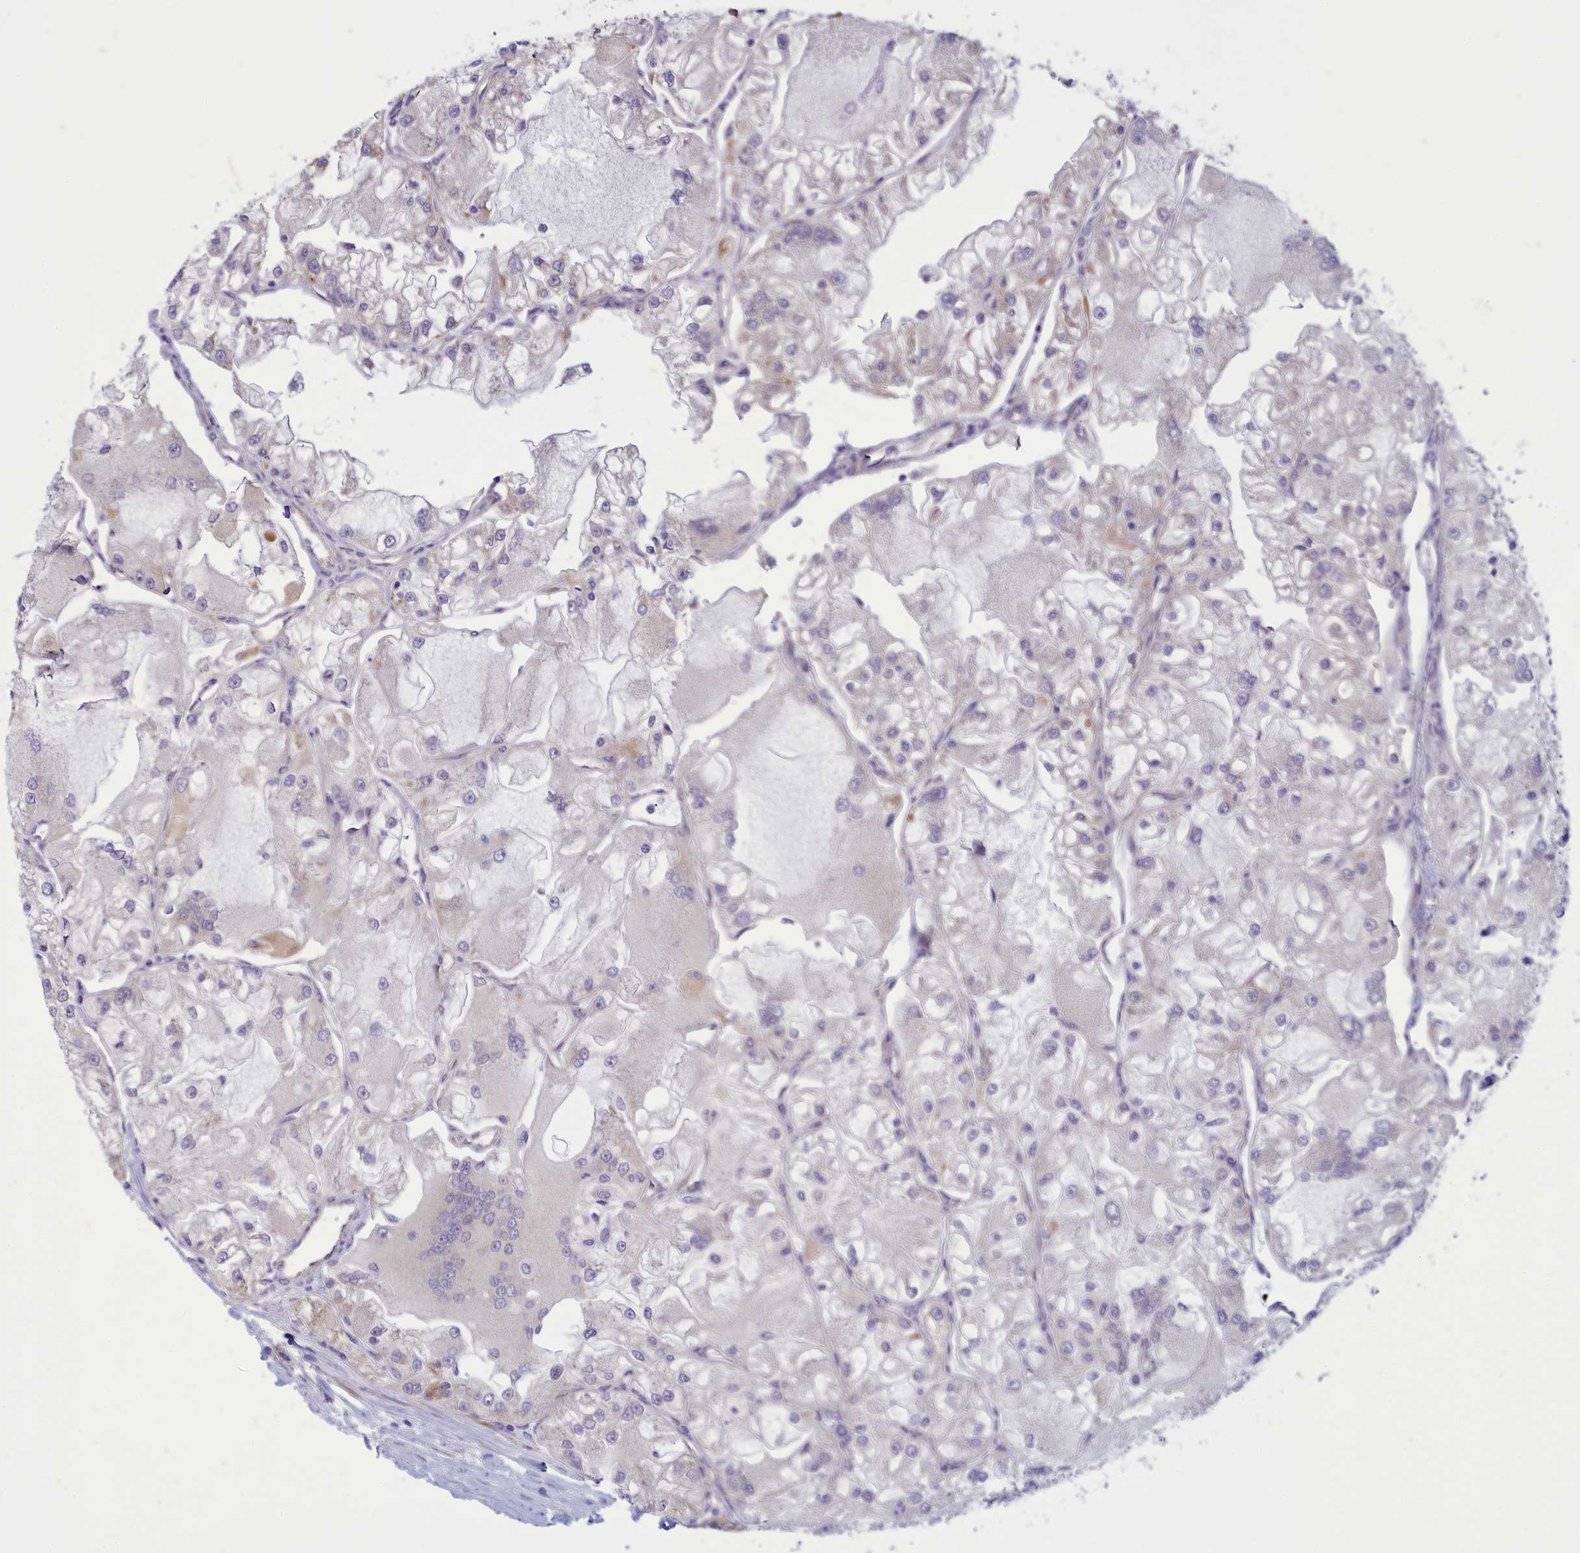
{"staining": {"intensity": "negative", "quantity": "none", "location": "none"}, "tissue": "renal cancer", "cell_type": "Tumor cells", "image_type": "cancer", "snomed": [{"axis": "morphology", "description": "Adenocarcinoma, NOS"}, {"axis": "topography", "description": "Kidney"}], "caption": "Immunohistochemical staining of renal cancer displays no significant staining in tumor cells.", "gene": "CENATAC", "patient": {"sex": "female", "age": 72}}